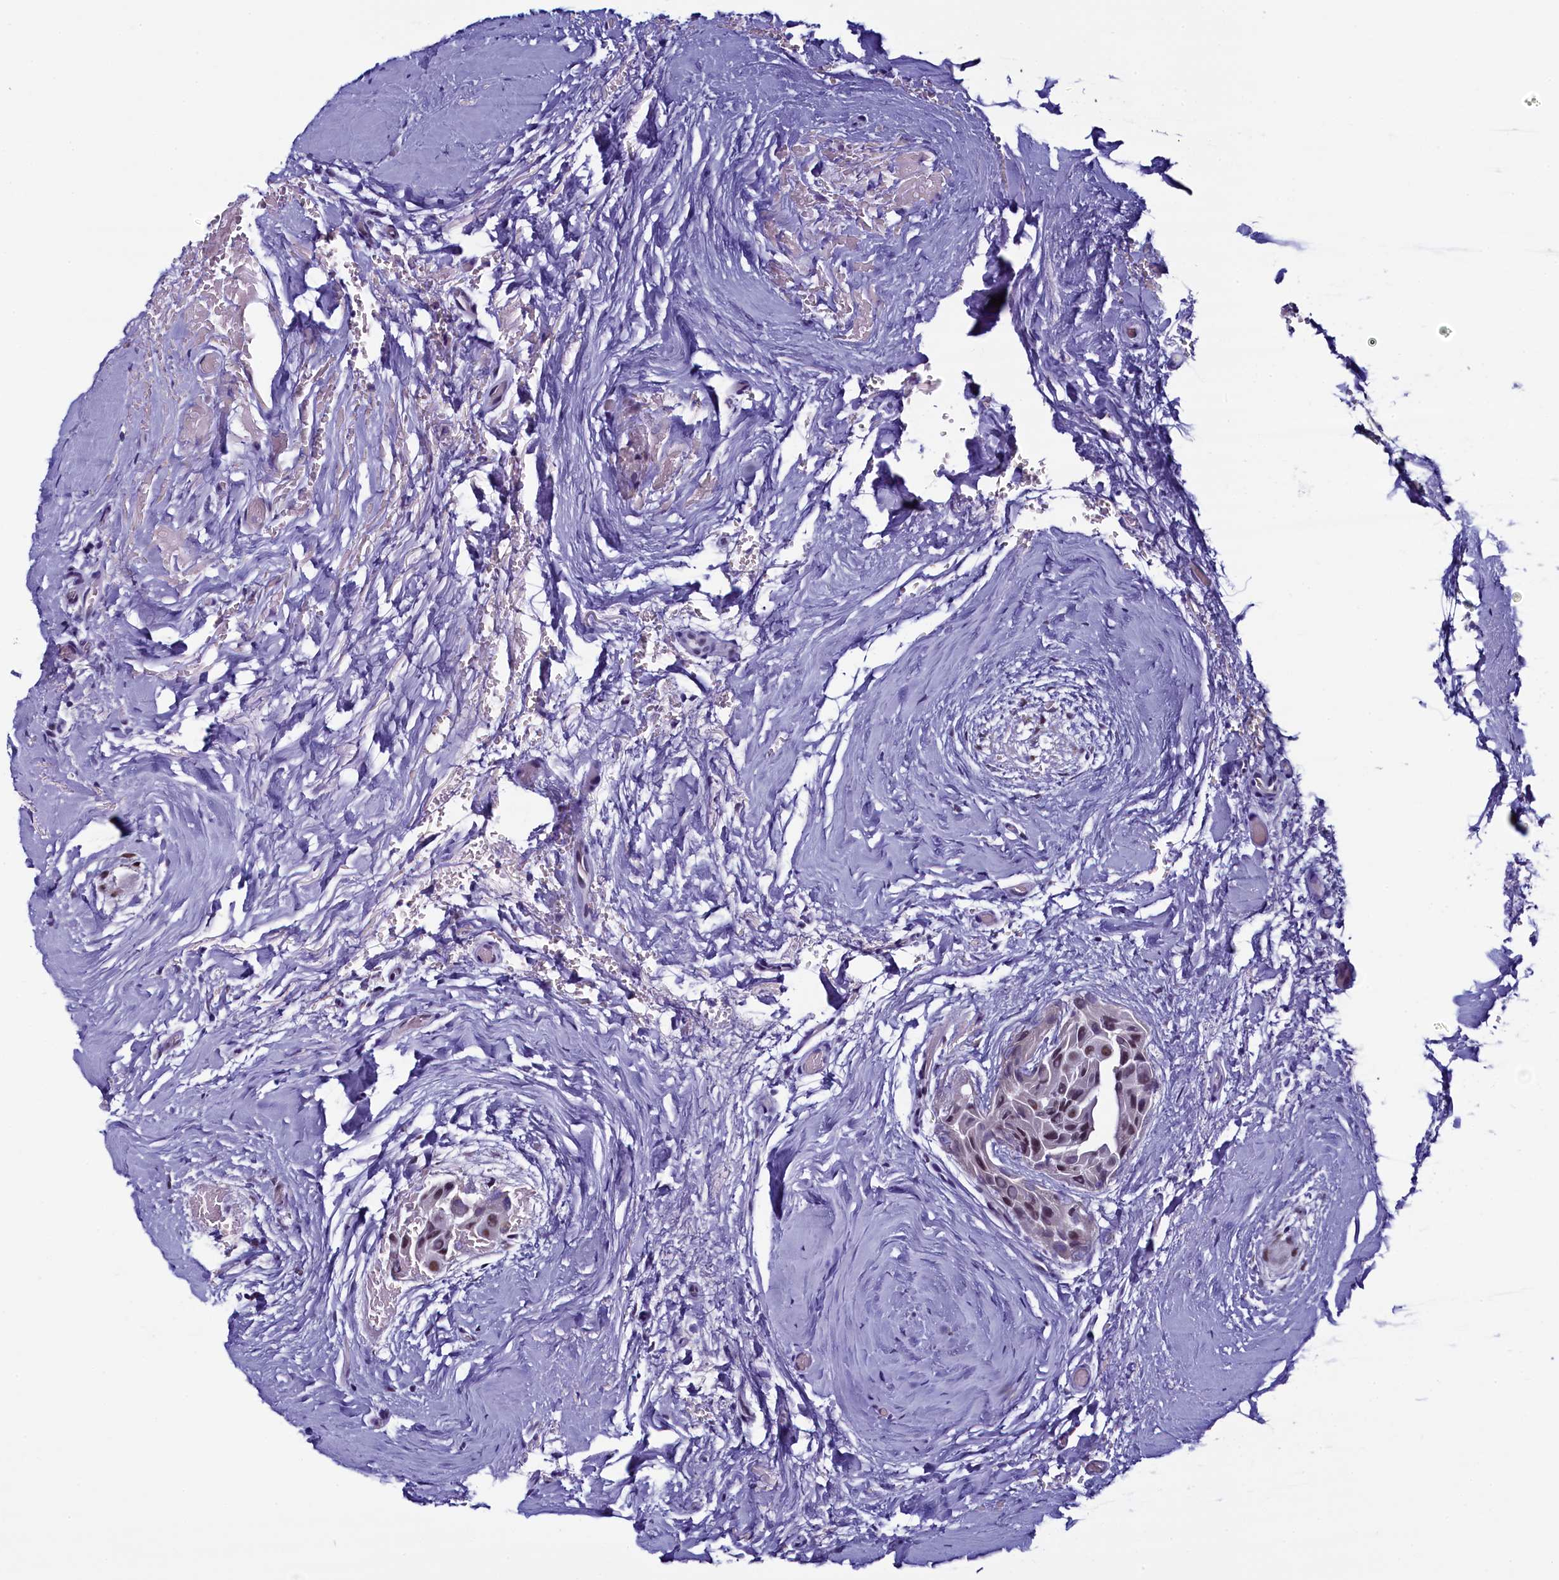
{"staining": {"intensity": "moderate", "quantity": ">75%", "location": "nuclear"}, "tissue": "thyroid cancer", "cell_type": "Tumor cells", "image_type": "cancer", "snomed": [{"axis": "morphology", "description": "Papillary adenocarcinoma, NOS"}, {"axis": "topography", "description": "Thyroid gland"}], "caption": "Moderate nuclear protein staining is appreciated in about >75% of tumor cells in thyroid cancer (papillary adenocarcinoma).", "gene": "SUGP2", "patient": {"sex": "male", "age": 33}}